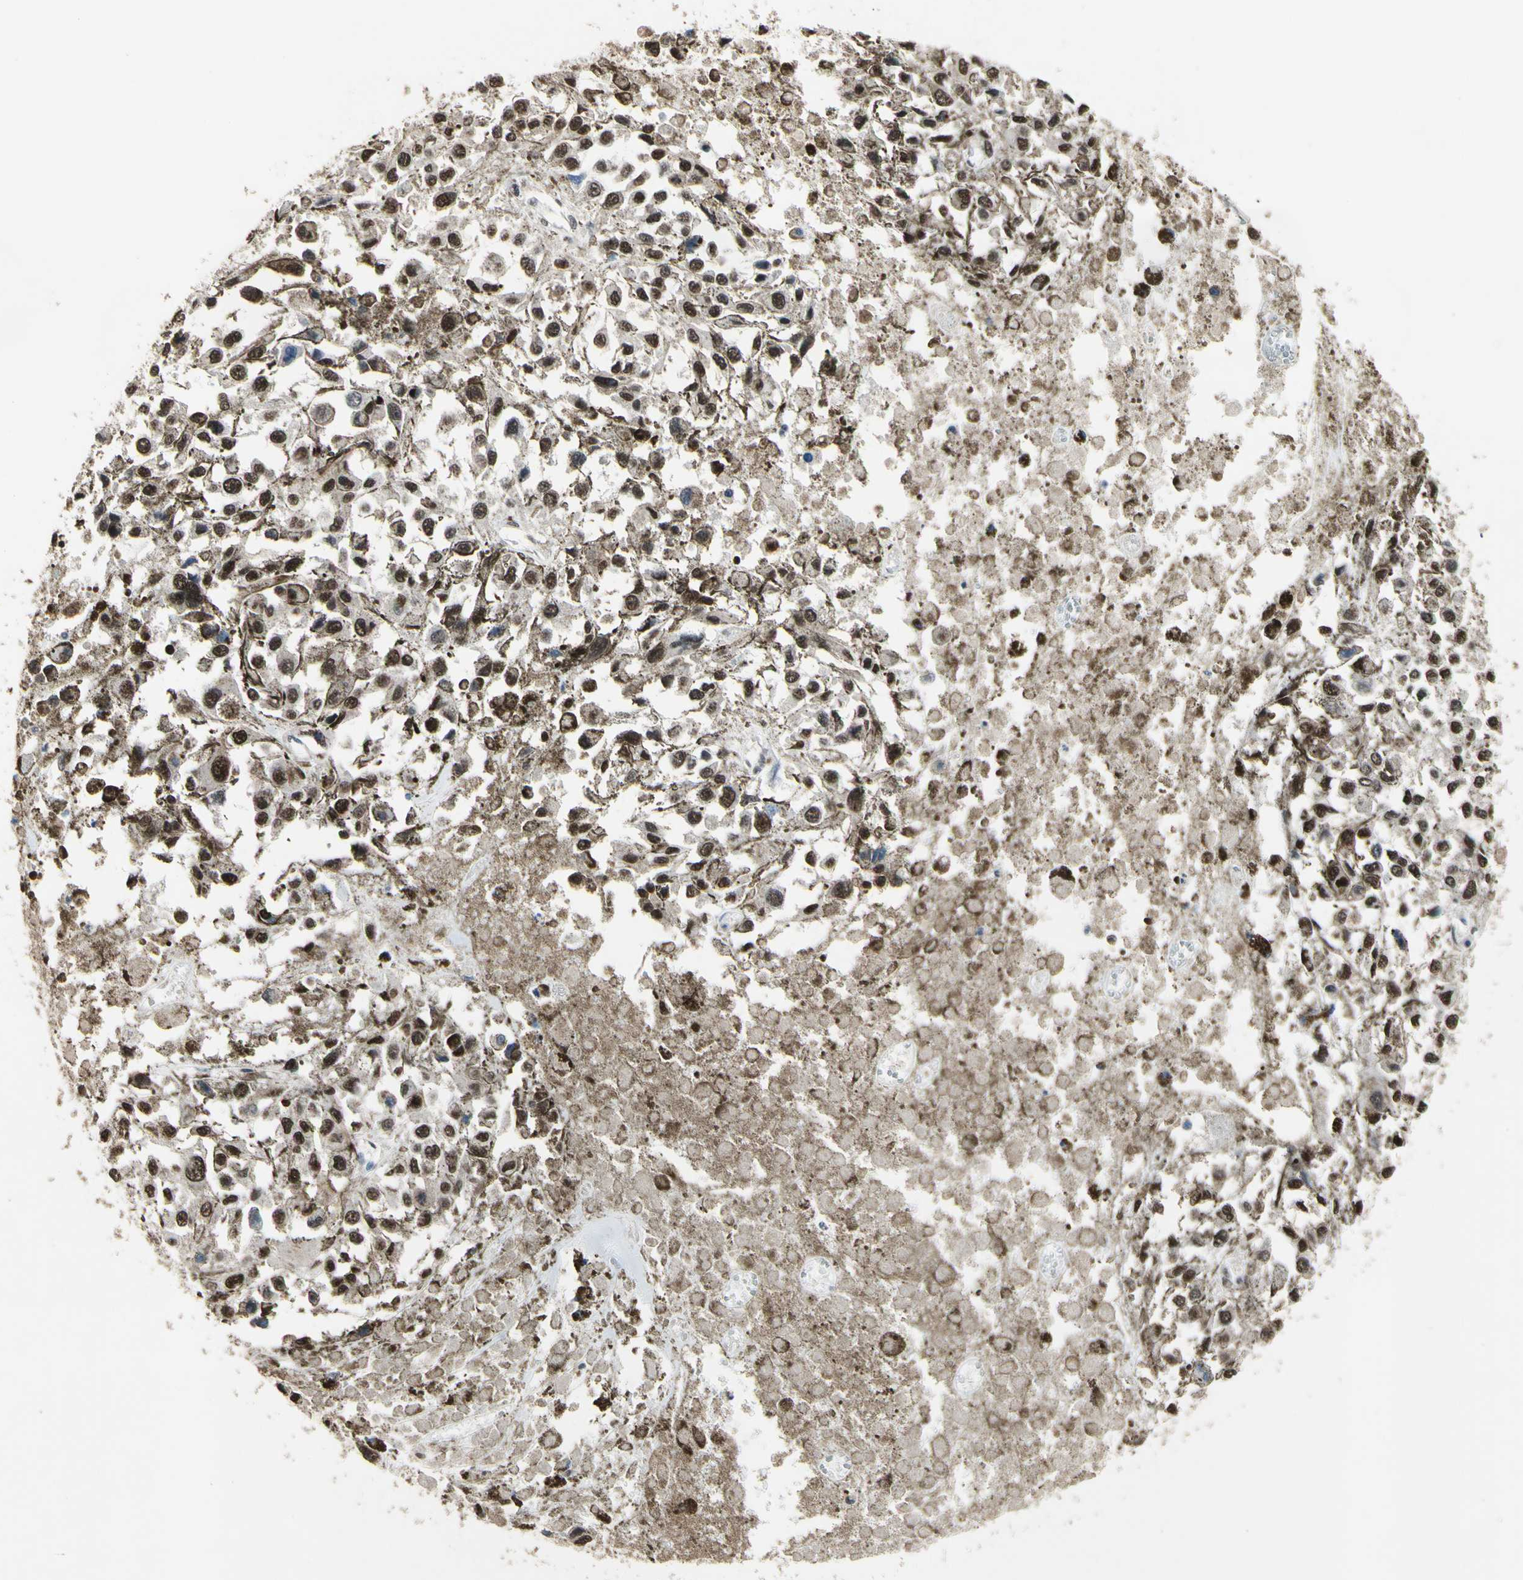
{"staining": {"intensity": "strong", "quantity": ">75%", "location": "nuclear"}, "tissue": "melanoma", "cell_type": "Tumor cells", "image_type": "cancer", "snomed": [{"axis": "morphology", "description": "Malignant melanoma, Metastatic site"}, {"axis": "topography", "description": "Lymph node"}], "caption": "Immunohistochemical staining of melanoma exhibits high levels of strong nuclear staining in approximately >75% of tumor cells.", "gene": "ZNF174", "patient": {"sex": "male", "age": 59}}